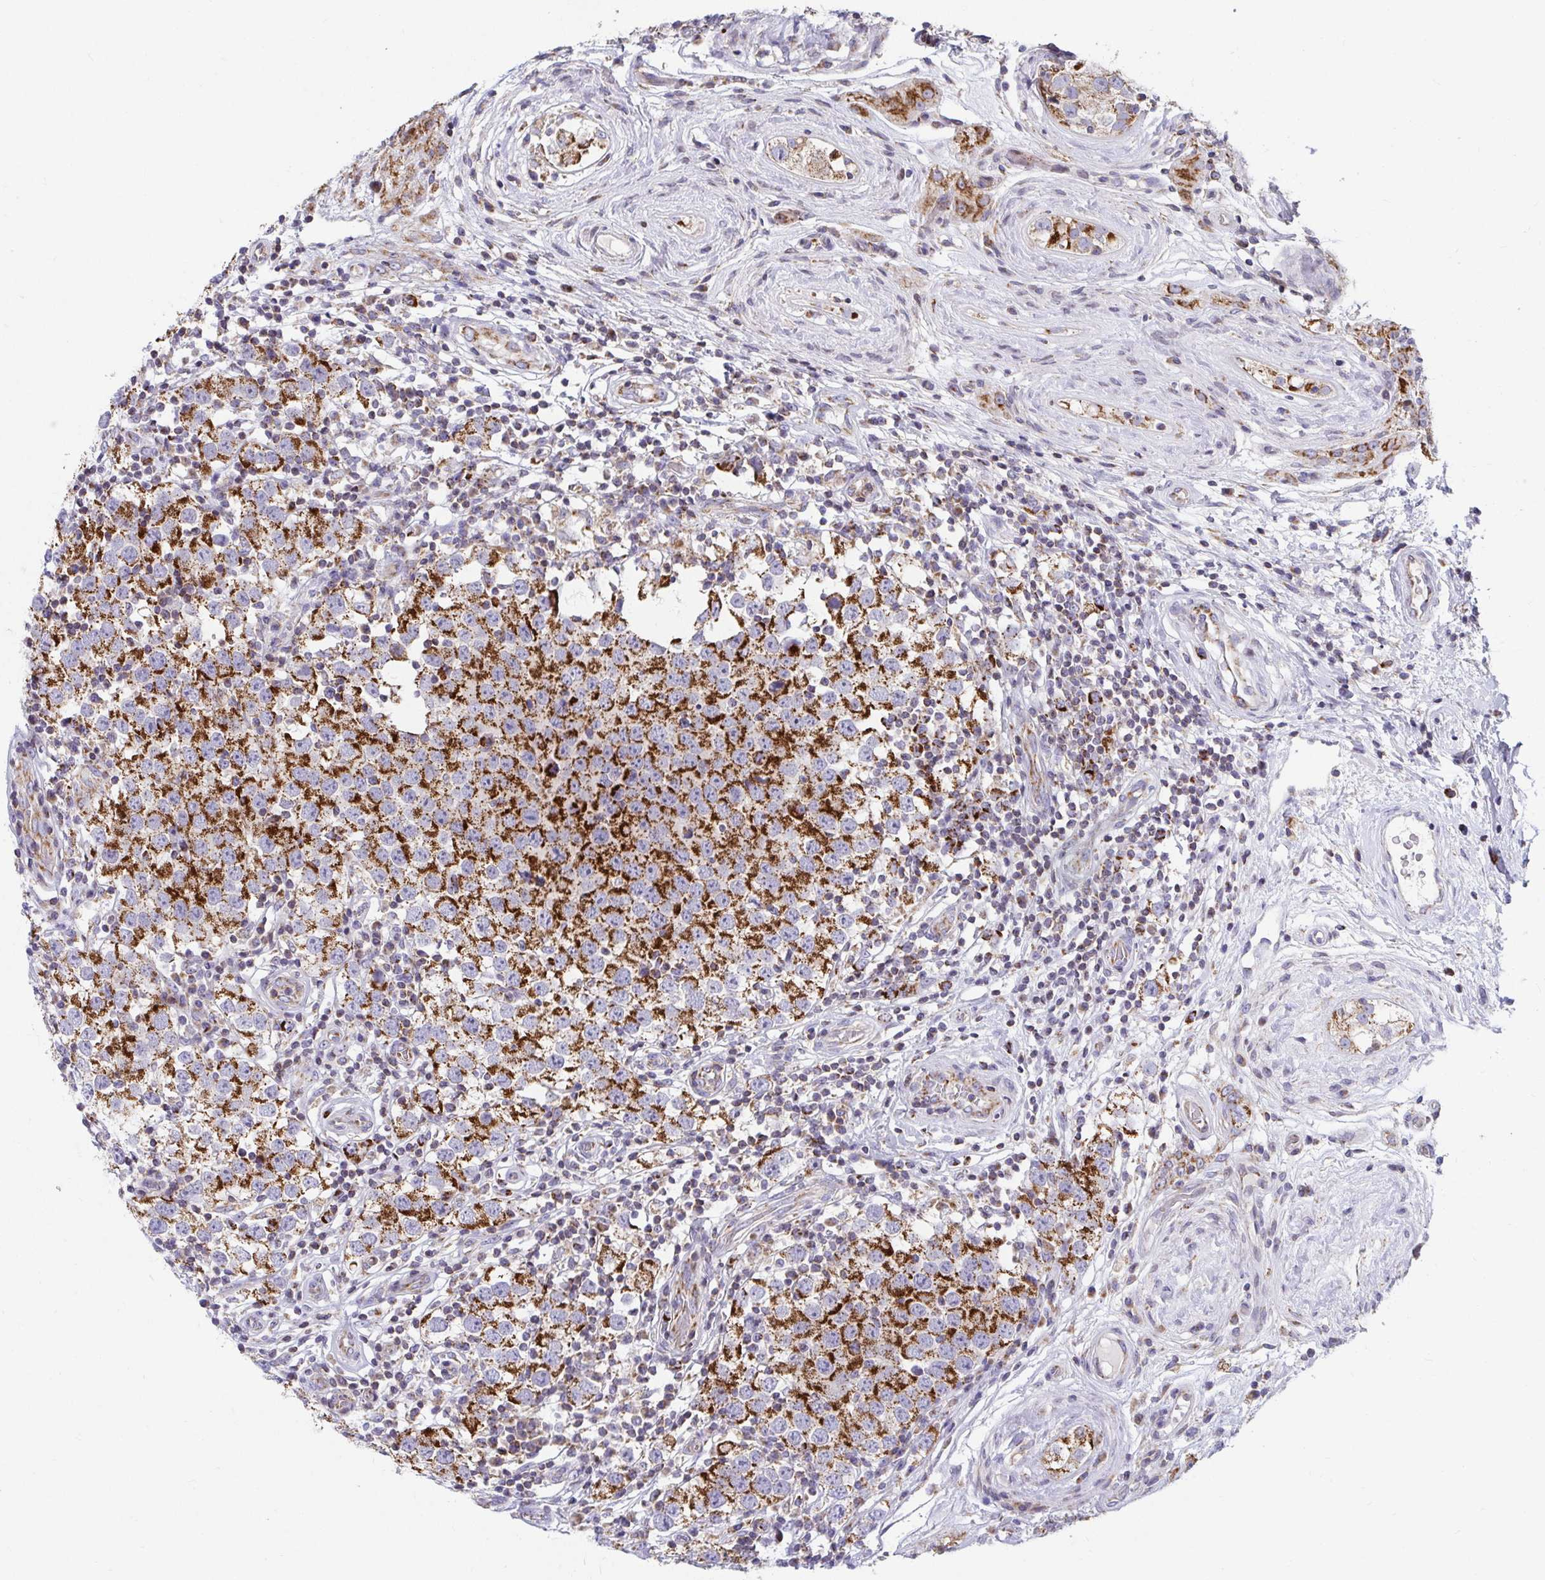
{"staining": {"intensity": "strong", "quantity": ">75%", "location": "cytoplasmic/membranous"}, "tissue": "testis cancer", "cell_type": "Tumor cells", "image_type": "cancer", "snomed": [{"axis": "morphology", "description": "Seminoma, NOS"}, {"axis": "topography", "description": "Testis"}], "caption": "Immunohistochemical staining of testis cancer shows strong cytoplasmic/membranous protein positivity in about >75% of tumor cells.", "gene": "EXOC5", "patient": {"sex": "male", "age": 34}}